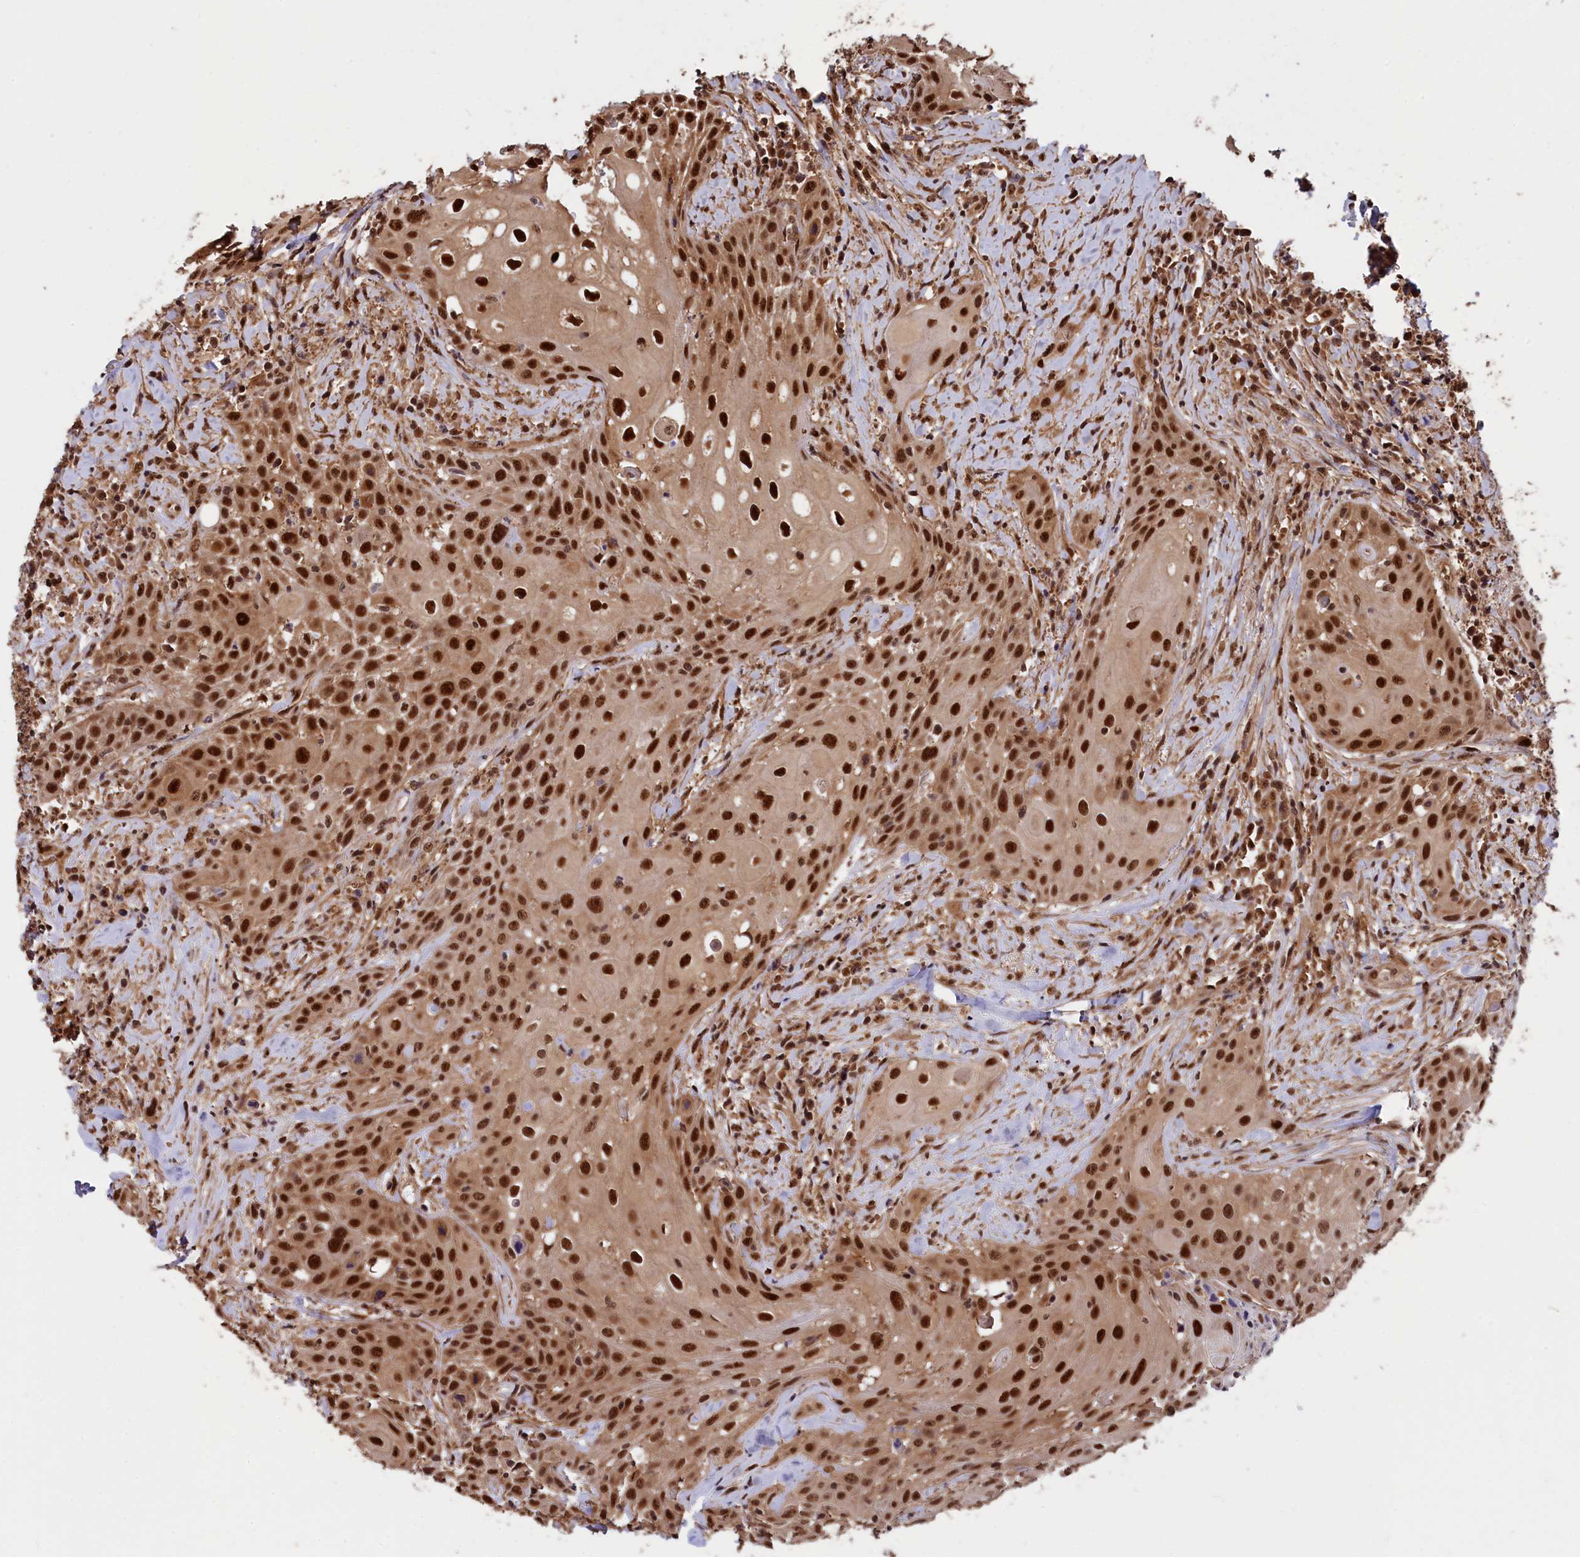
{"staining": {"intensity": "strong", "quantity": ">75%", "location": "nuclear"}, "tissue": "head and neck cancer", "cell_type": "Tumor cells", "image_type": "cancer", "snomed": [{"axis": "morphology", "description": "Squamous cell carcinoma, NOS"}, {"axis": "topography", "description": "Oral tissue"}, {"axis": "topography", "description": "Head-Neck"}], "caption": "Immunohistochemical staining of human head and neck cancer (squamous cell carcinoma) shows strong nuclear protein positivity in about >75% of tumor cells. The protein is stained brown, and the nuclei are stained in blue (DAB IHC with brightfield microscopy, high magnification).", "gene": "ADRM1", "patient": {"sex": "female", "age": 82}}